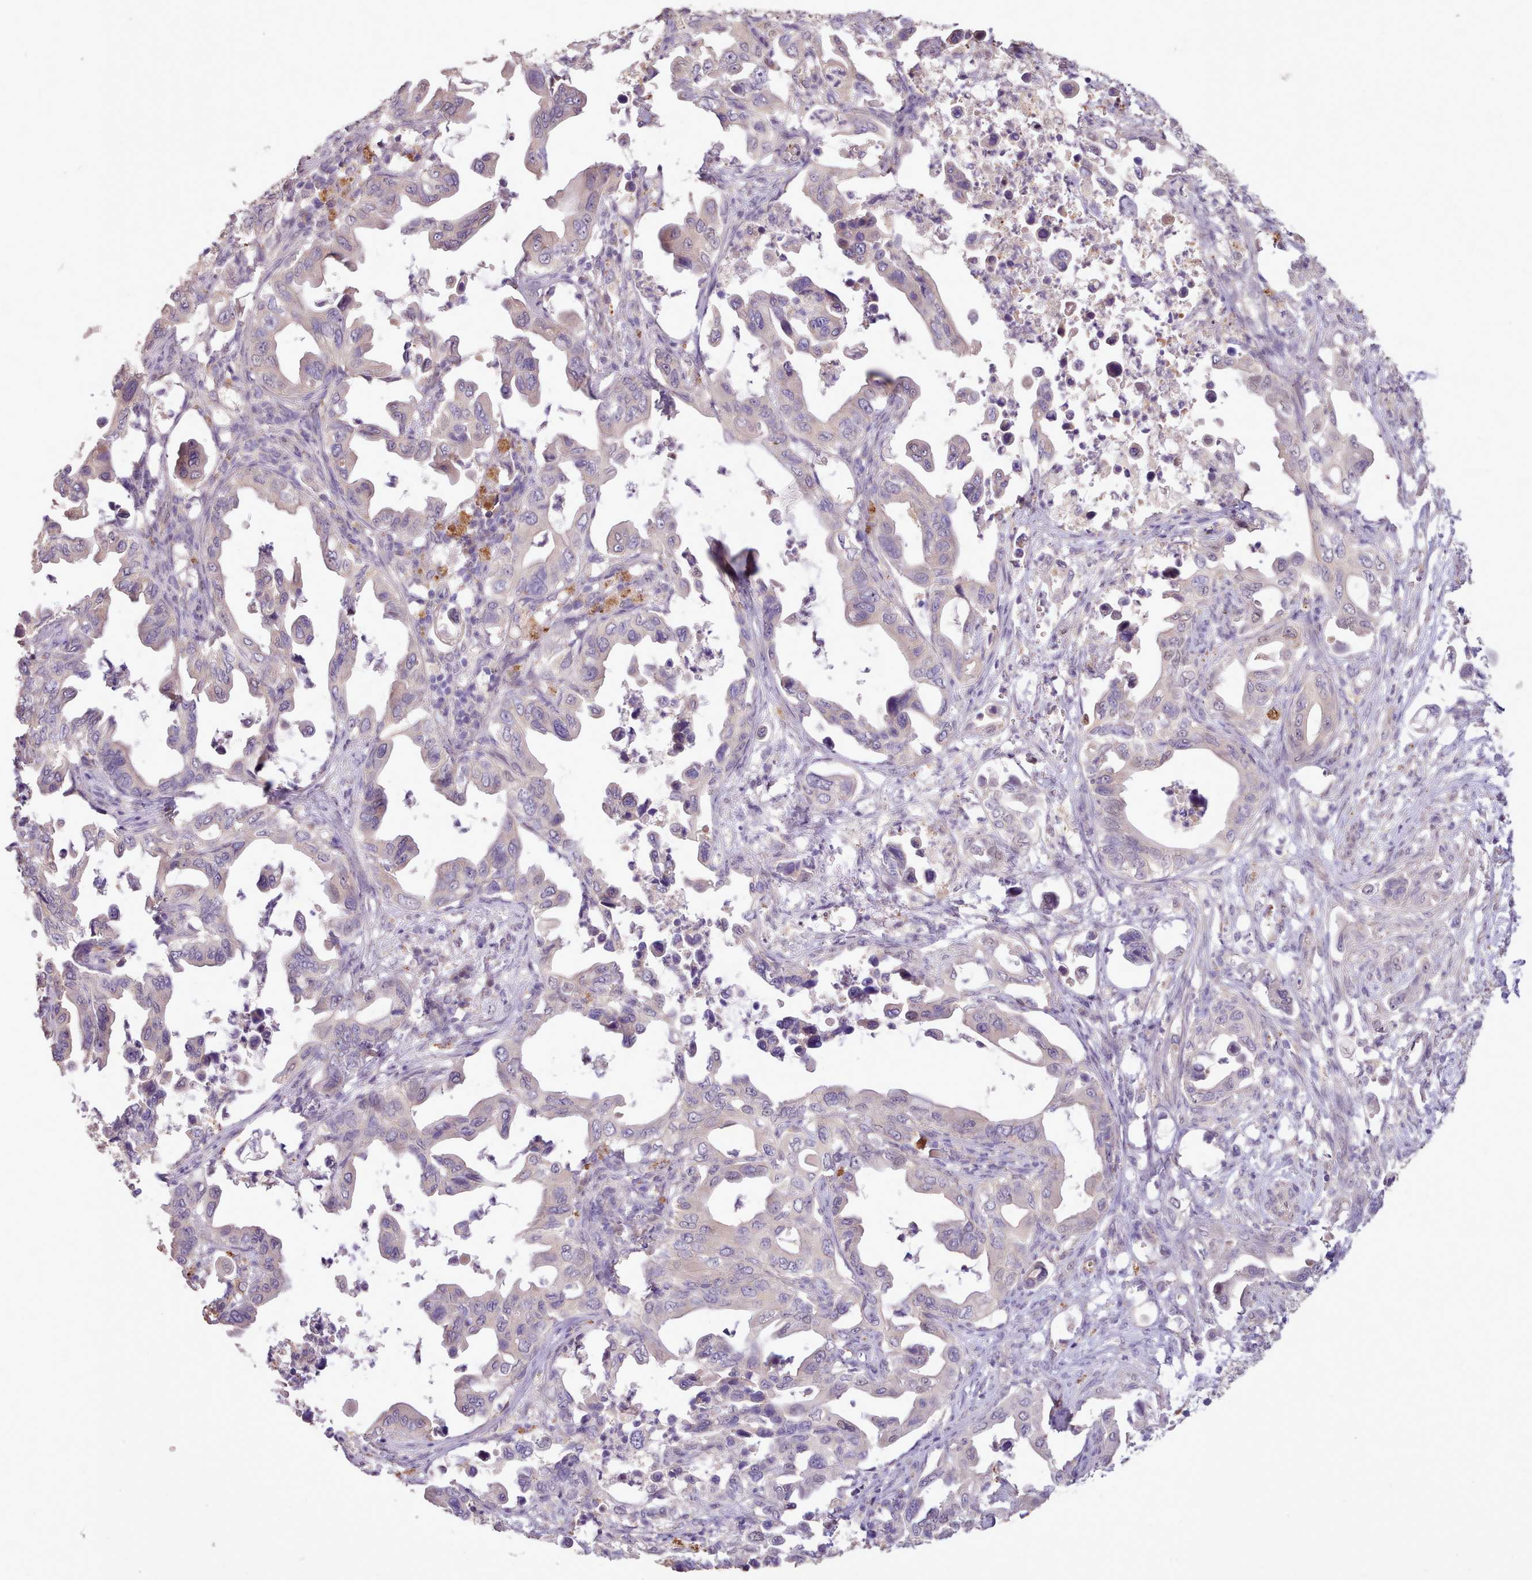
{"staining": {"intensity": "weak", "quantity": "25%-75%", "location": "cytoplasmic/membranous,nuclear"}, "tissue": "pancreatic cancer", "cell_type": "Tumor cells", "image_type": "cancer", "snomed": [{"axis": "morphology", "description": "Adenocarcinoma, NOS"}, {"axis": "topography", "description": "Pancreas"}], "caption": "This is a histology image of immunohistochemistry staining of pancreatic cancer, which shows weak staining in the cytoplasmic/membranous and nuclear of tumor cells.", "gene": "ZNF607", "patient": {"sex": "male", "age": 61}}